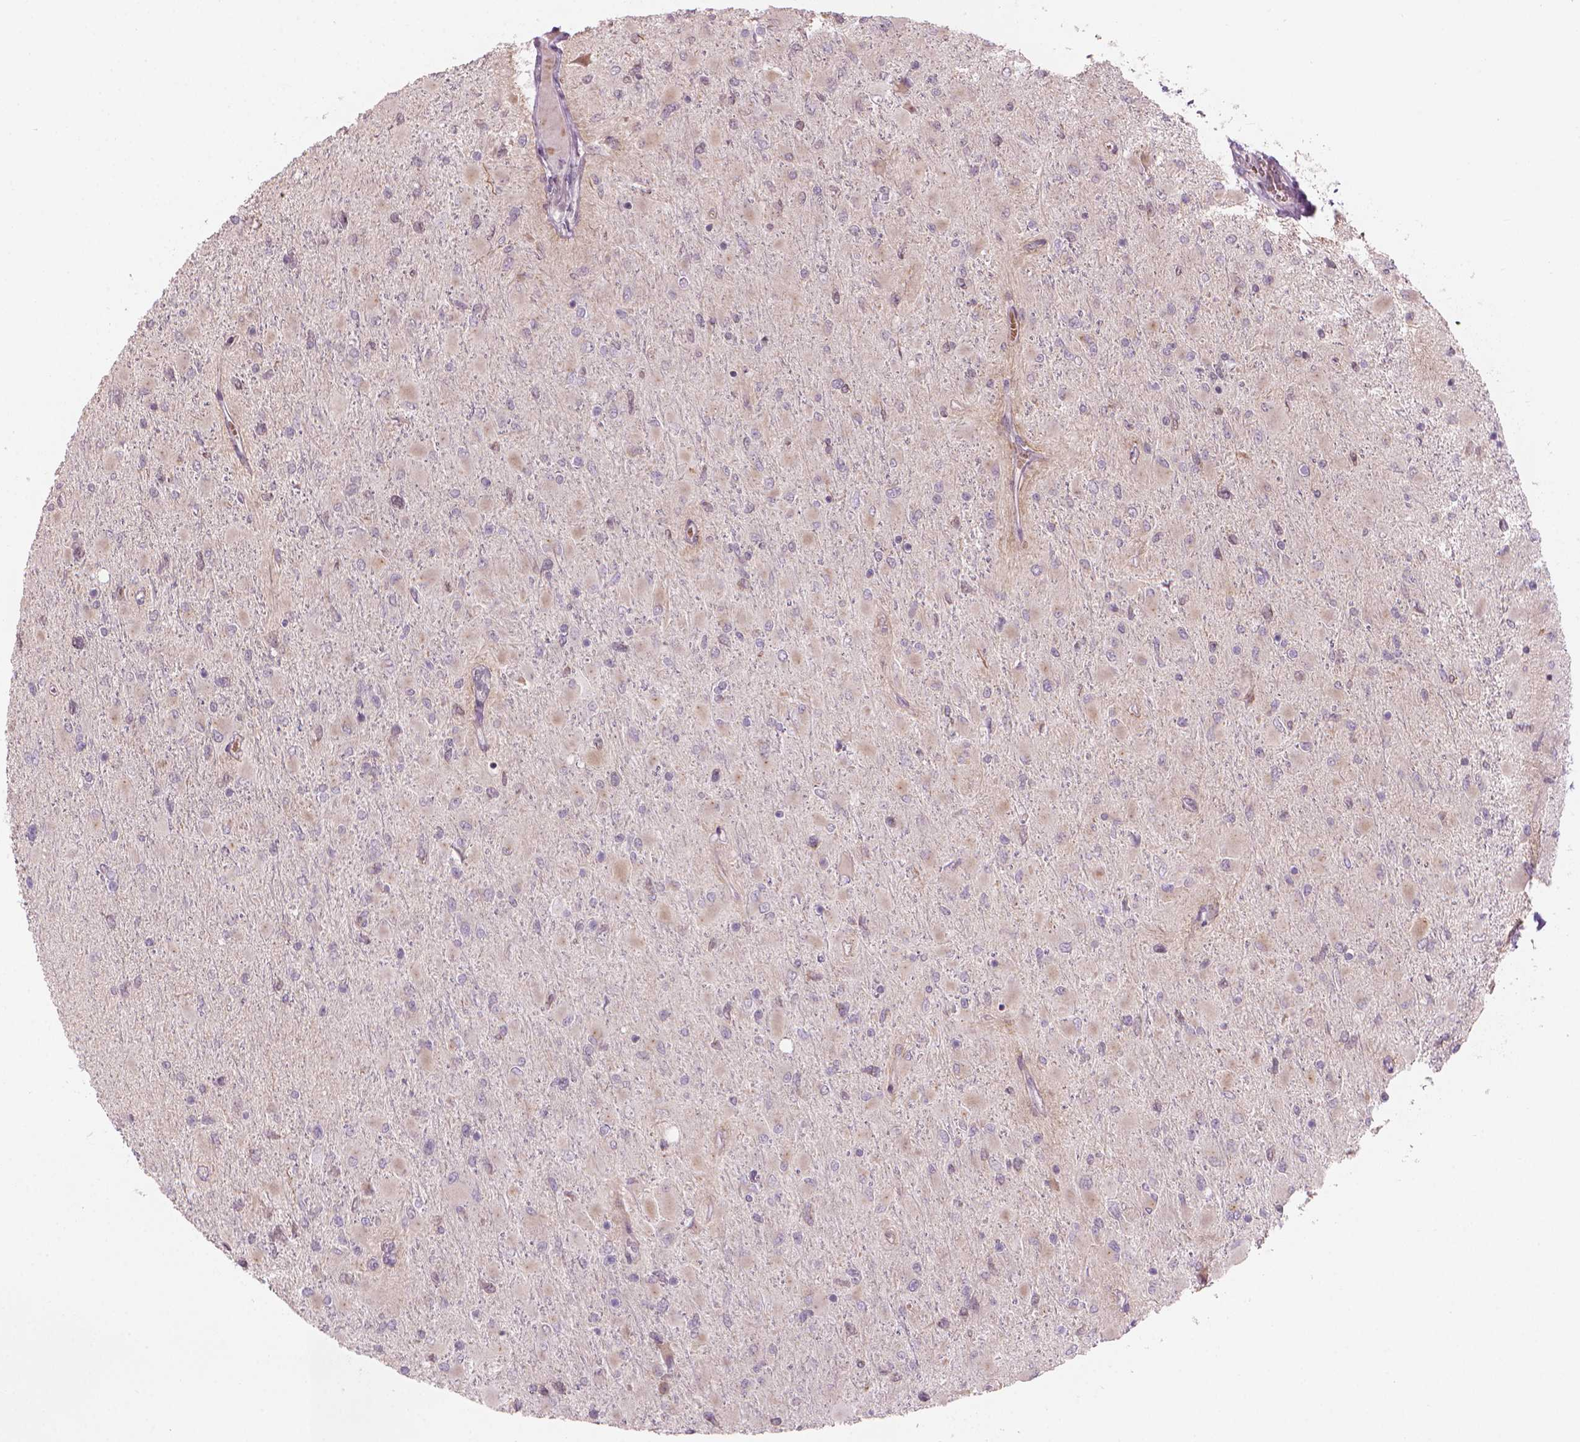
{"staining": {"intensity": "negative", "quantity": "none", "location": "none"}, "tissue": "glioma", "cell_type": "Tumor cells", "image_type": "cancer", "snomed": [{"axis": "morphology", "description": "Glioma, malignant, High grade"}, {"axis": "topography", "description": "Cerebral cortex"}], "caption": "An IHC micrograph of glioma is shown. There is no staining in tumor cells of glioma.", "gene": "IFFO1", "patient": {"sex": "female", "age": 36}}